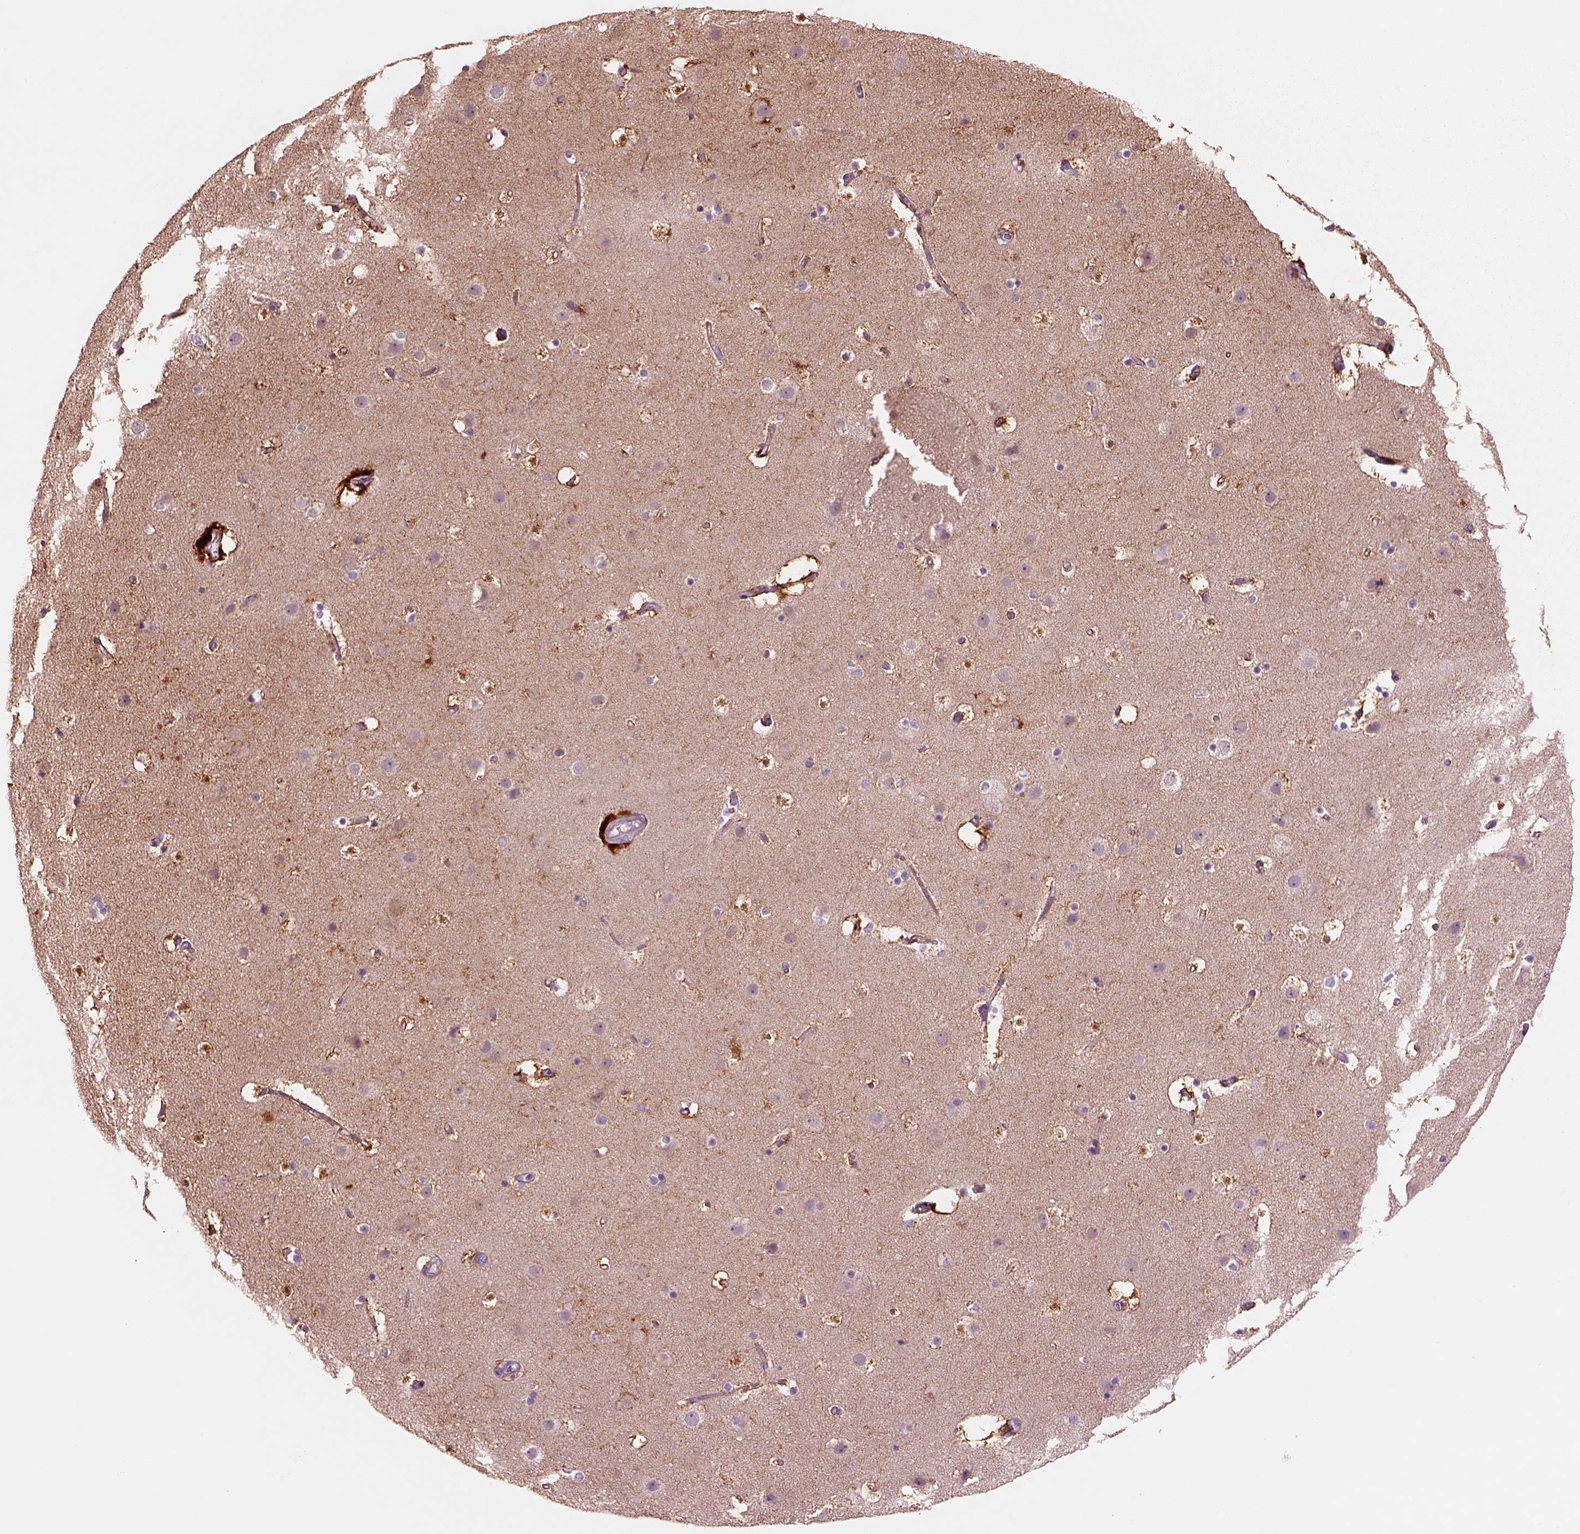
{"staining": {"intensity": "moderate", "quantity": "<25%", "location": "cytoplasmic/membranous"}, "tissue": "cerebral cortex", "cell_type": "Endothelial cells", "image_type": "normal", "snomed": [{"axis": "morphology", "description": "Normal tissue, NOS"}, {"axis": "topography", "description": "Cerebral cortex"}], "caption": "Human cerebral cortex stained with a brown dye displays moderate cytoplasmic/membranous positive staining in approximately <25% of endothelial cells.", "gene": "PLPP7", "patient": {"sex": "female", "age": 52}}